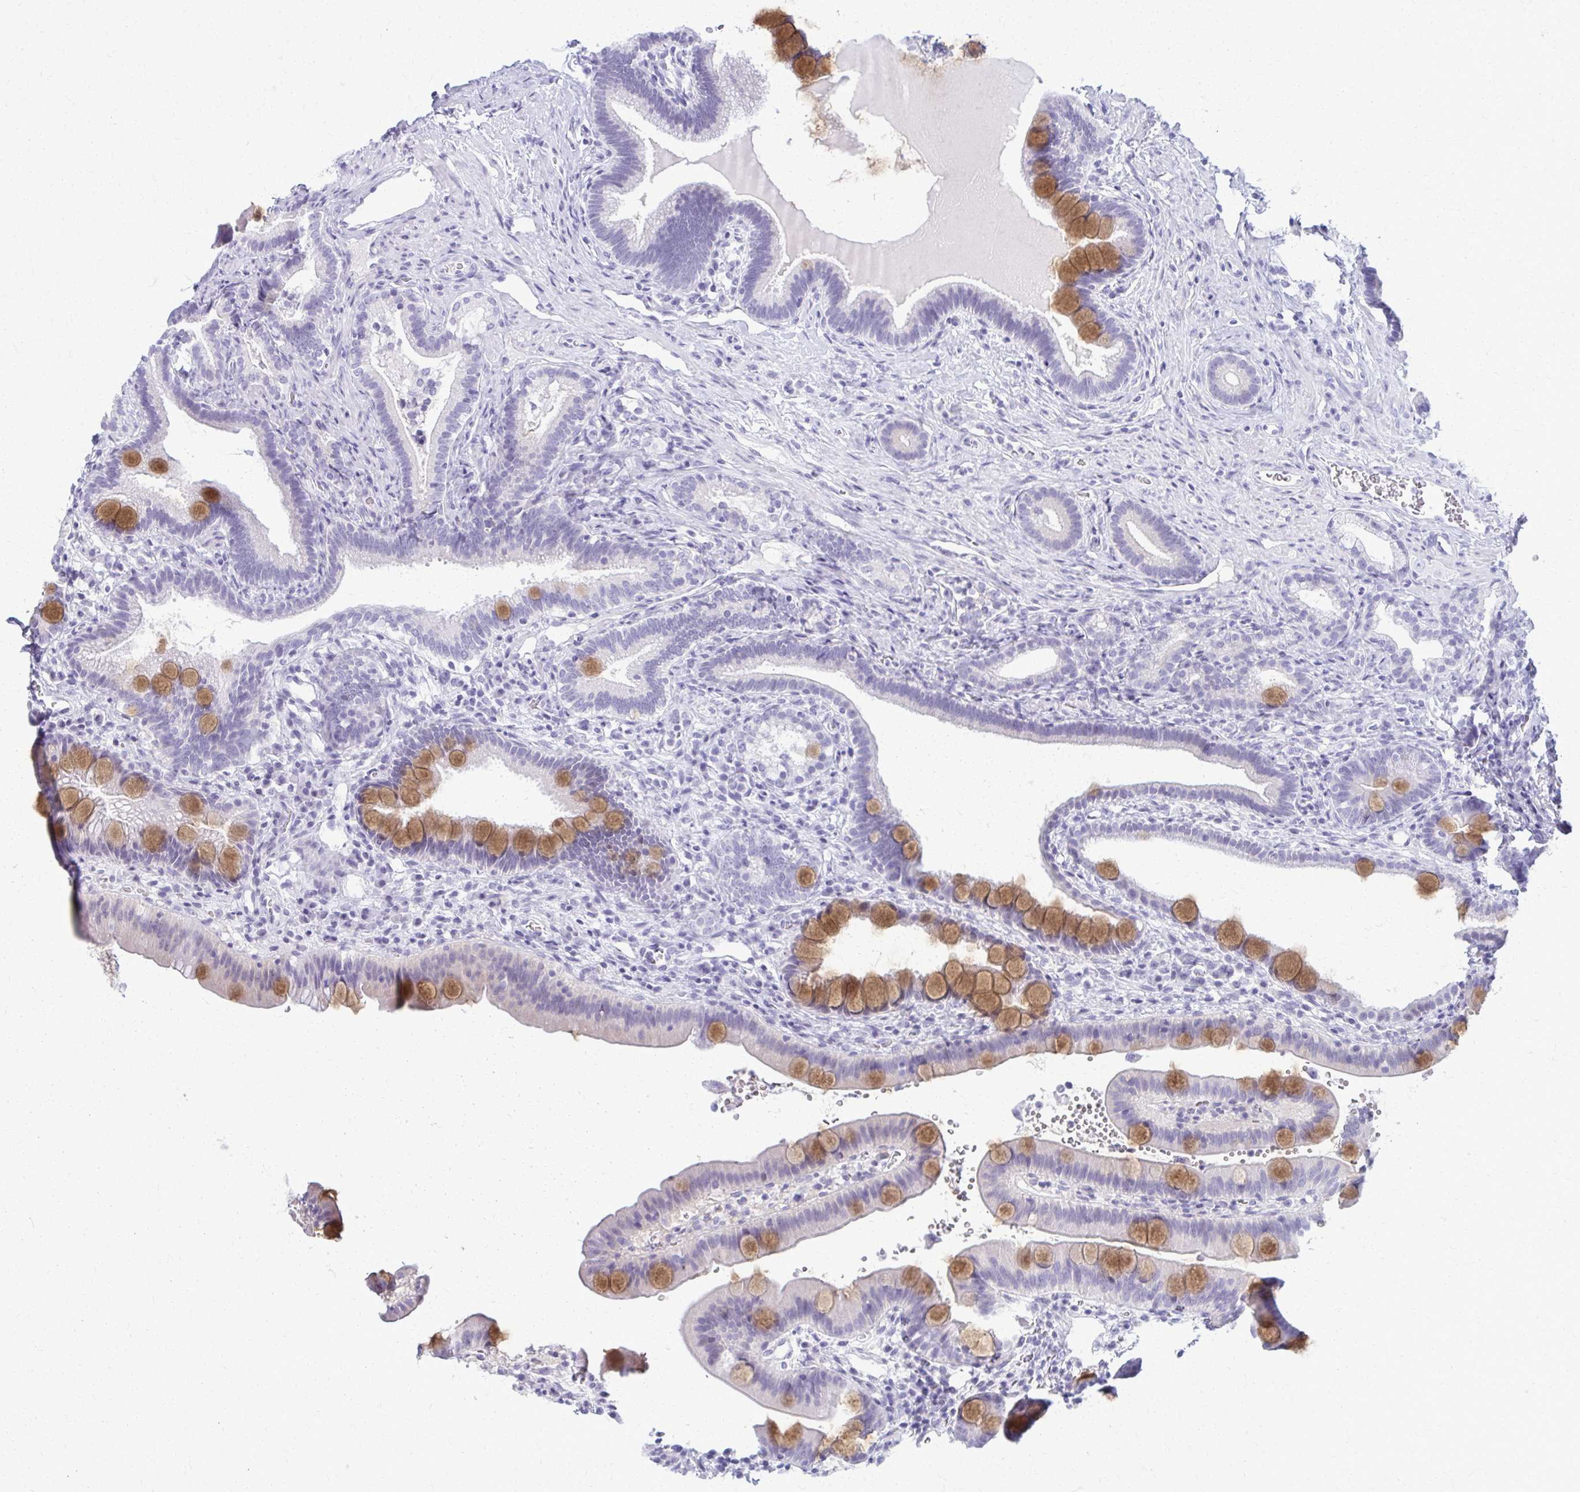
{"staining": {"intensity": "strong", "quantity": "<25%", "location": "cytoplasmic/membranous"}, "tissue": "duodenum", "cell_type": "Glandular cells", "image_type": "normal", "snomed": [{"axis": "morphology", "description": "Normal tissue, NOS"}, {"axis": "topography", "description": "Duodenum"}], "caption": "IHC staining of unremarkable duodenum, which shows medium levels of strong cytoplasmic/membranous staining in about <25% of glandular cells indicating strong cytoplasmic/membranous protein expression. The staining was performed using DAB (brown) for protein detection and nuclei were counterstained in hematoxylin (blue).", "gene": "ACSM2A", "patient": {"sex": "male", "age": 59}}